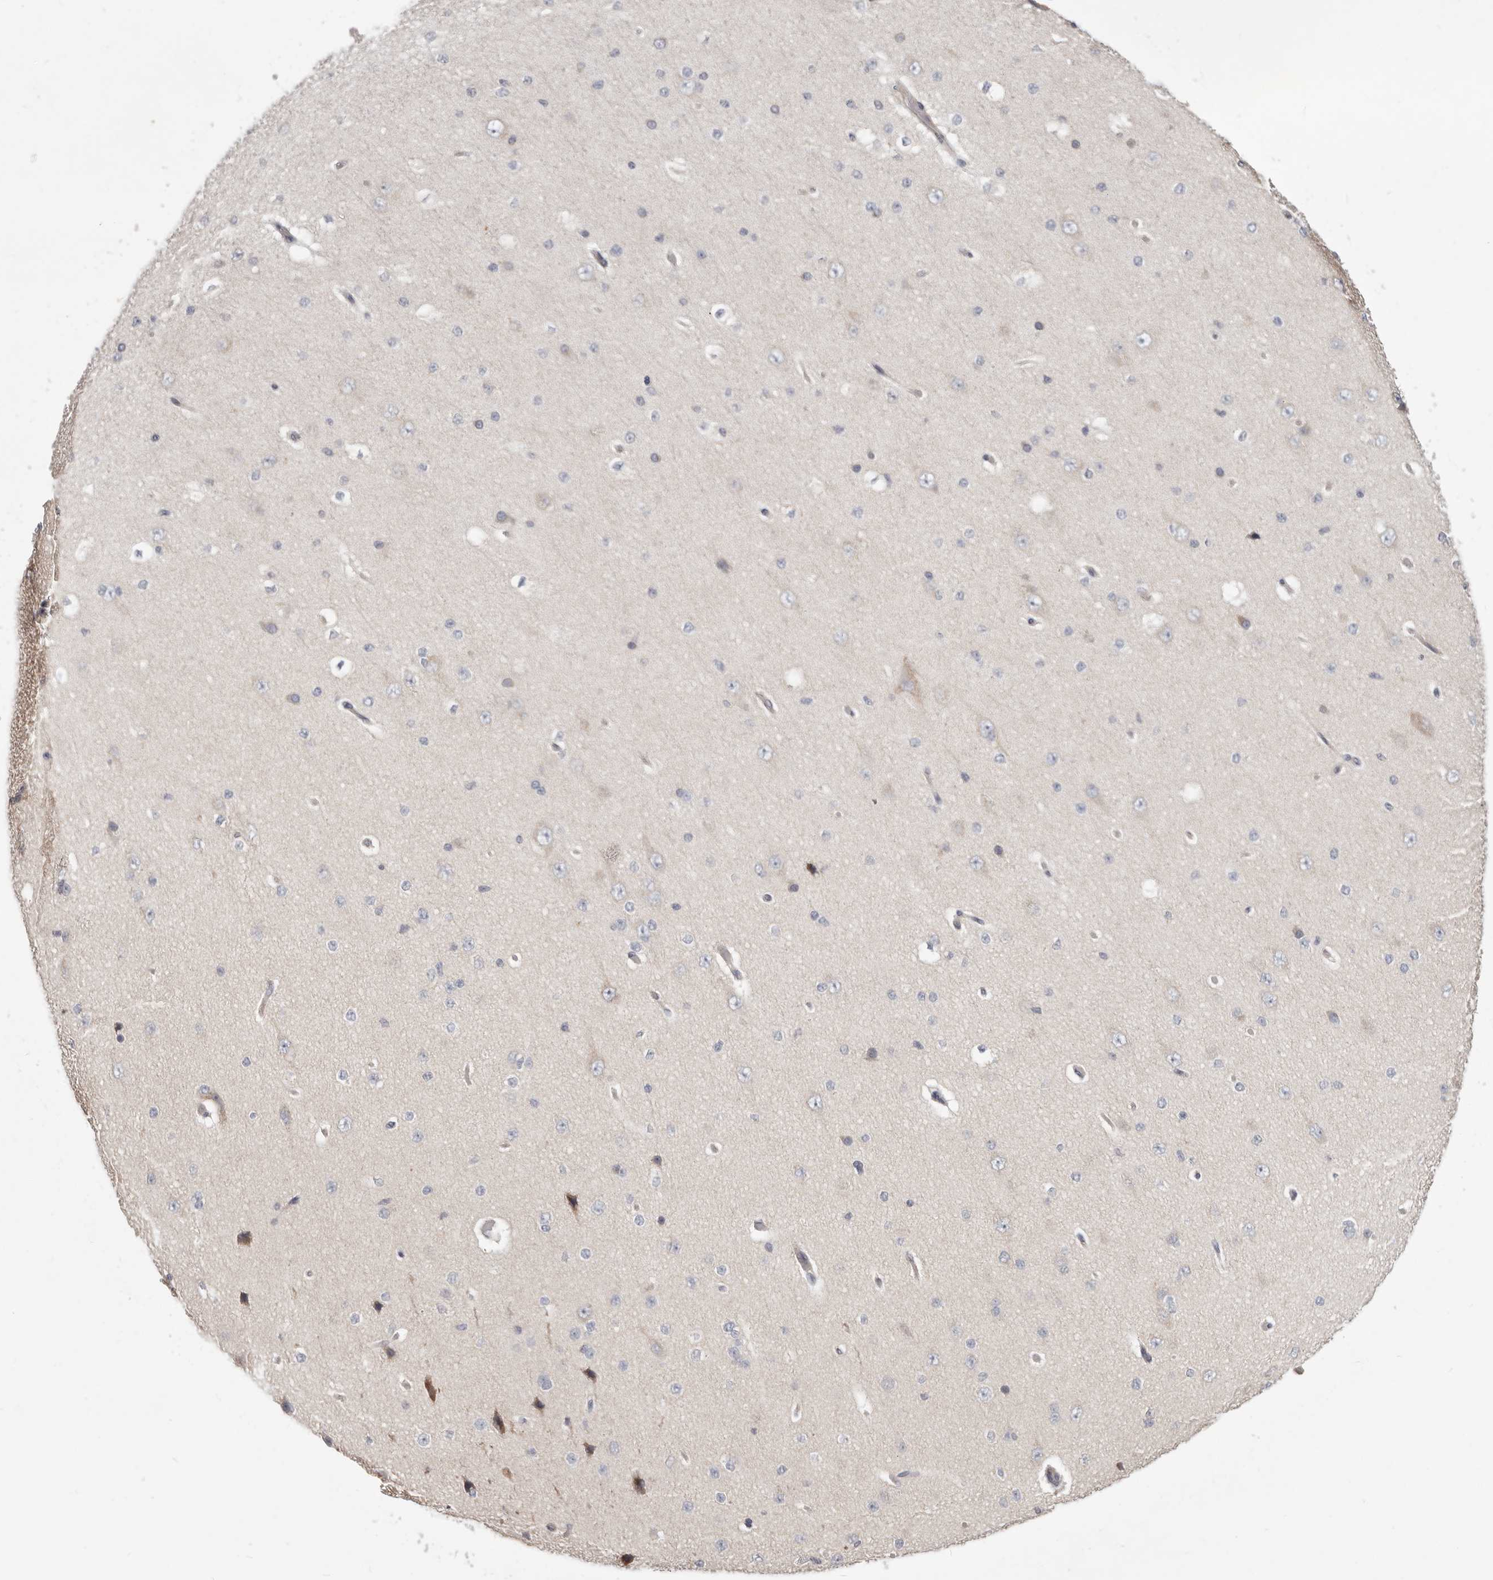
{"staining": {"intensity": "negative", "quantity": "none", "location": "none"}, "tissue": "cerebral cortex", "cell_type": "Endothelial cells", "image_type": "normal", "snomed": [{"axis": "morphology", "description": "Normal tissue, NOS"}, {"axis": "morphology", "description": "Developmental malformation"}, {"axis": "topography", "description": "Cerebral cortex"}], "caption": "Immunohistochemistry of benign human cerebral cortex demonstrates no positivity in endothelial cells.", "gene": "MRPS10", "patient": {"sex": "female", "age": 30}}